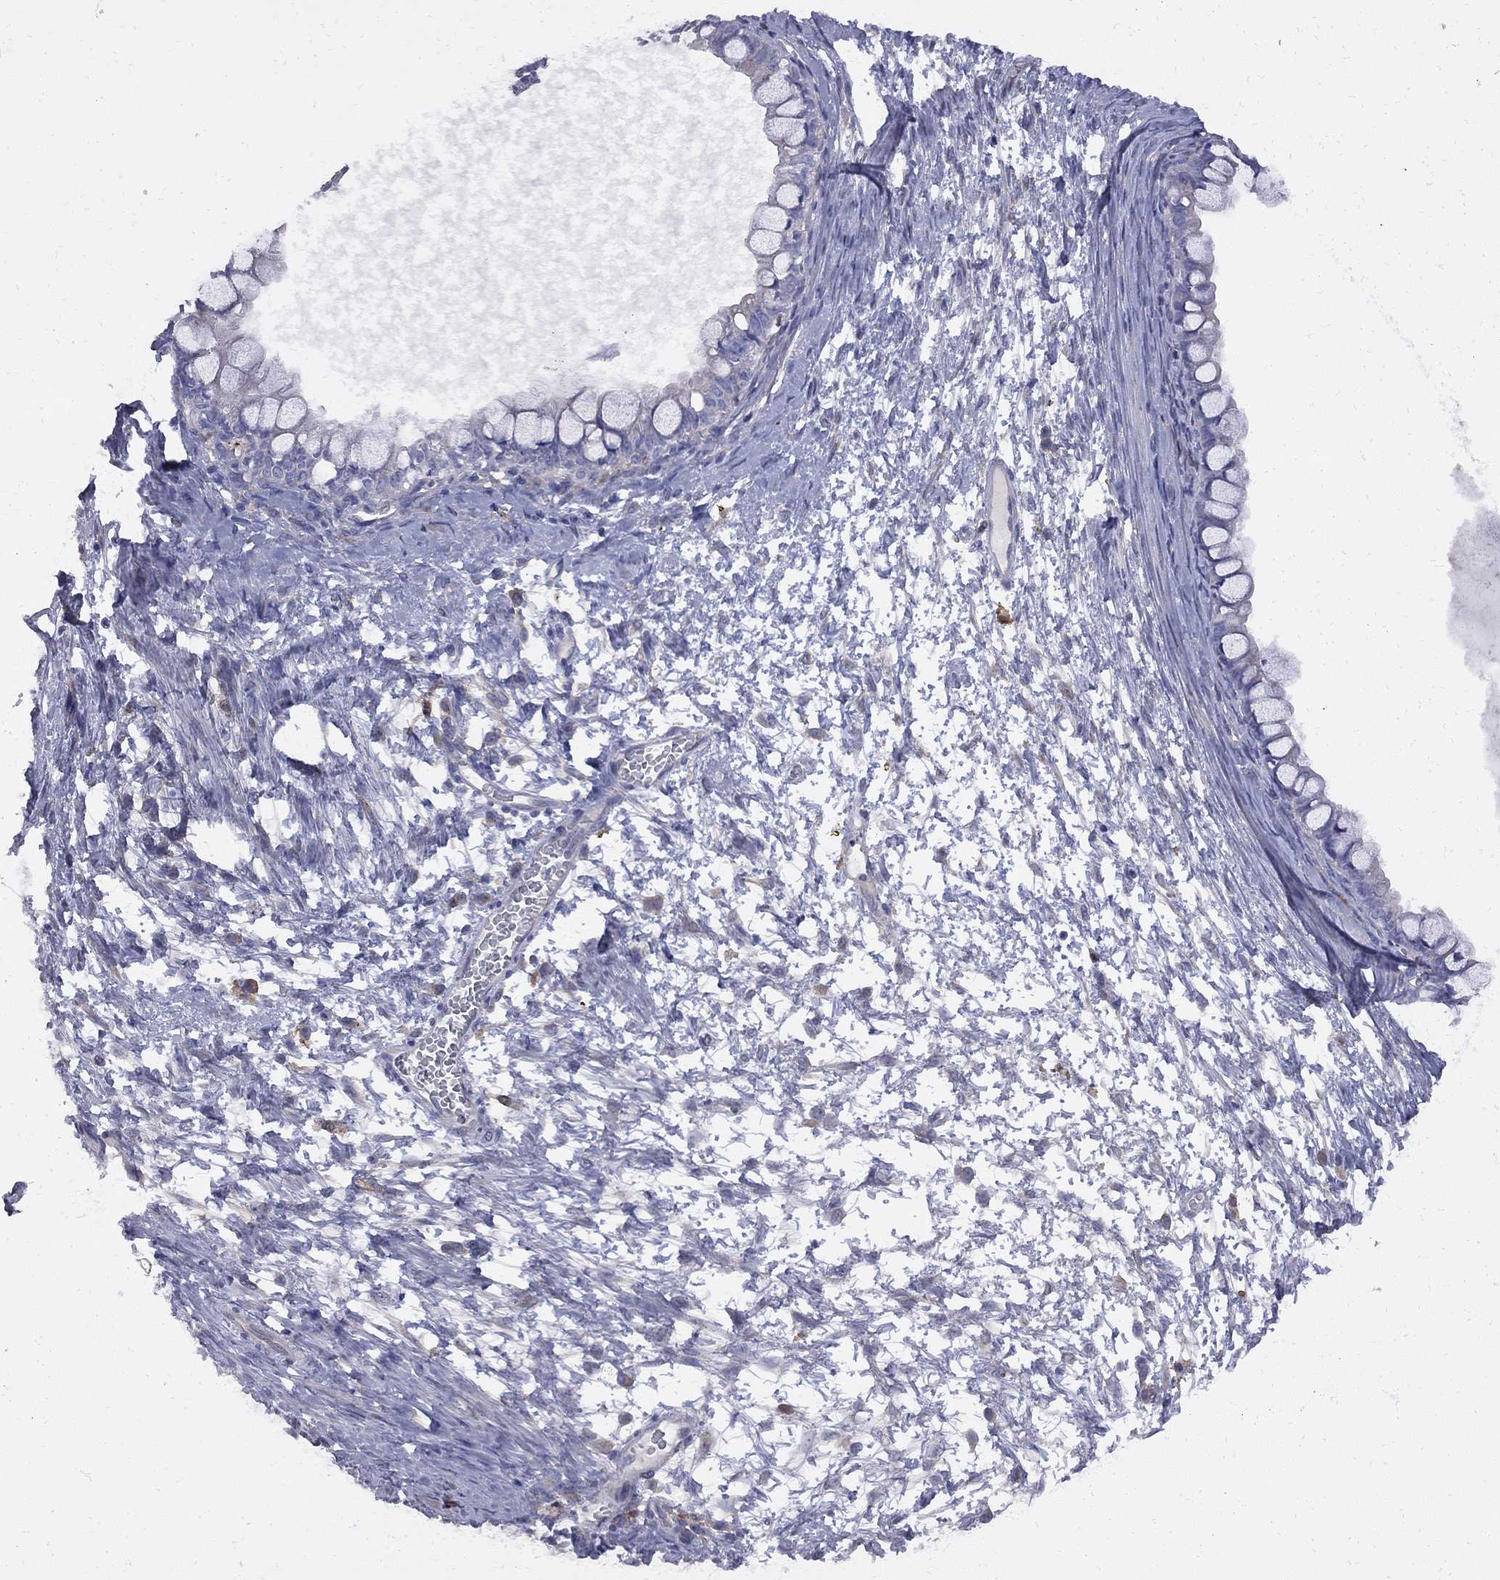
{"staining": {"intensity": "negative", "quantity": "none", "location": "none"}, "tissue": "ovarian cancer", "cell_type": "Tumor cells", "image_type": "cancer", "snomed": [{"axis": "morphology", "description": "Cystadenocarcinoma, mucinous, NOS"}, {"axis": "topography", "description": "Ovary"}], "caption": "IHC of human ovarian mucinous cystadenocarcinoma exhibits no positivity in tumor cells. The staining is performed using DAB brown chromogen with nuclei counter-stained in using hematoxylin.", "gene": "MTHFR", "patient": {"sex": "female", "age": 63}}